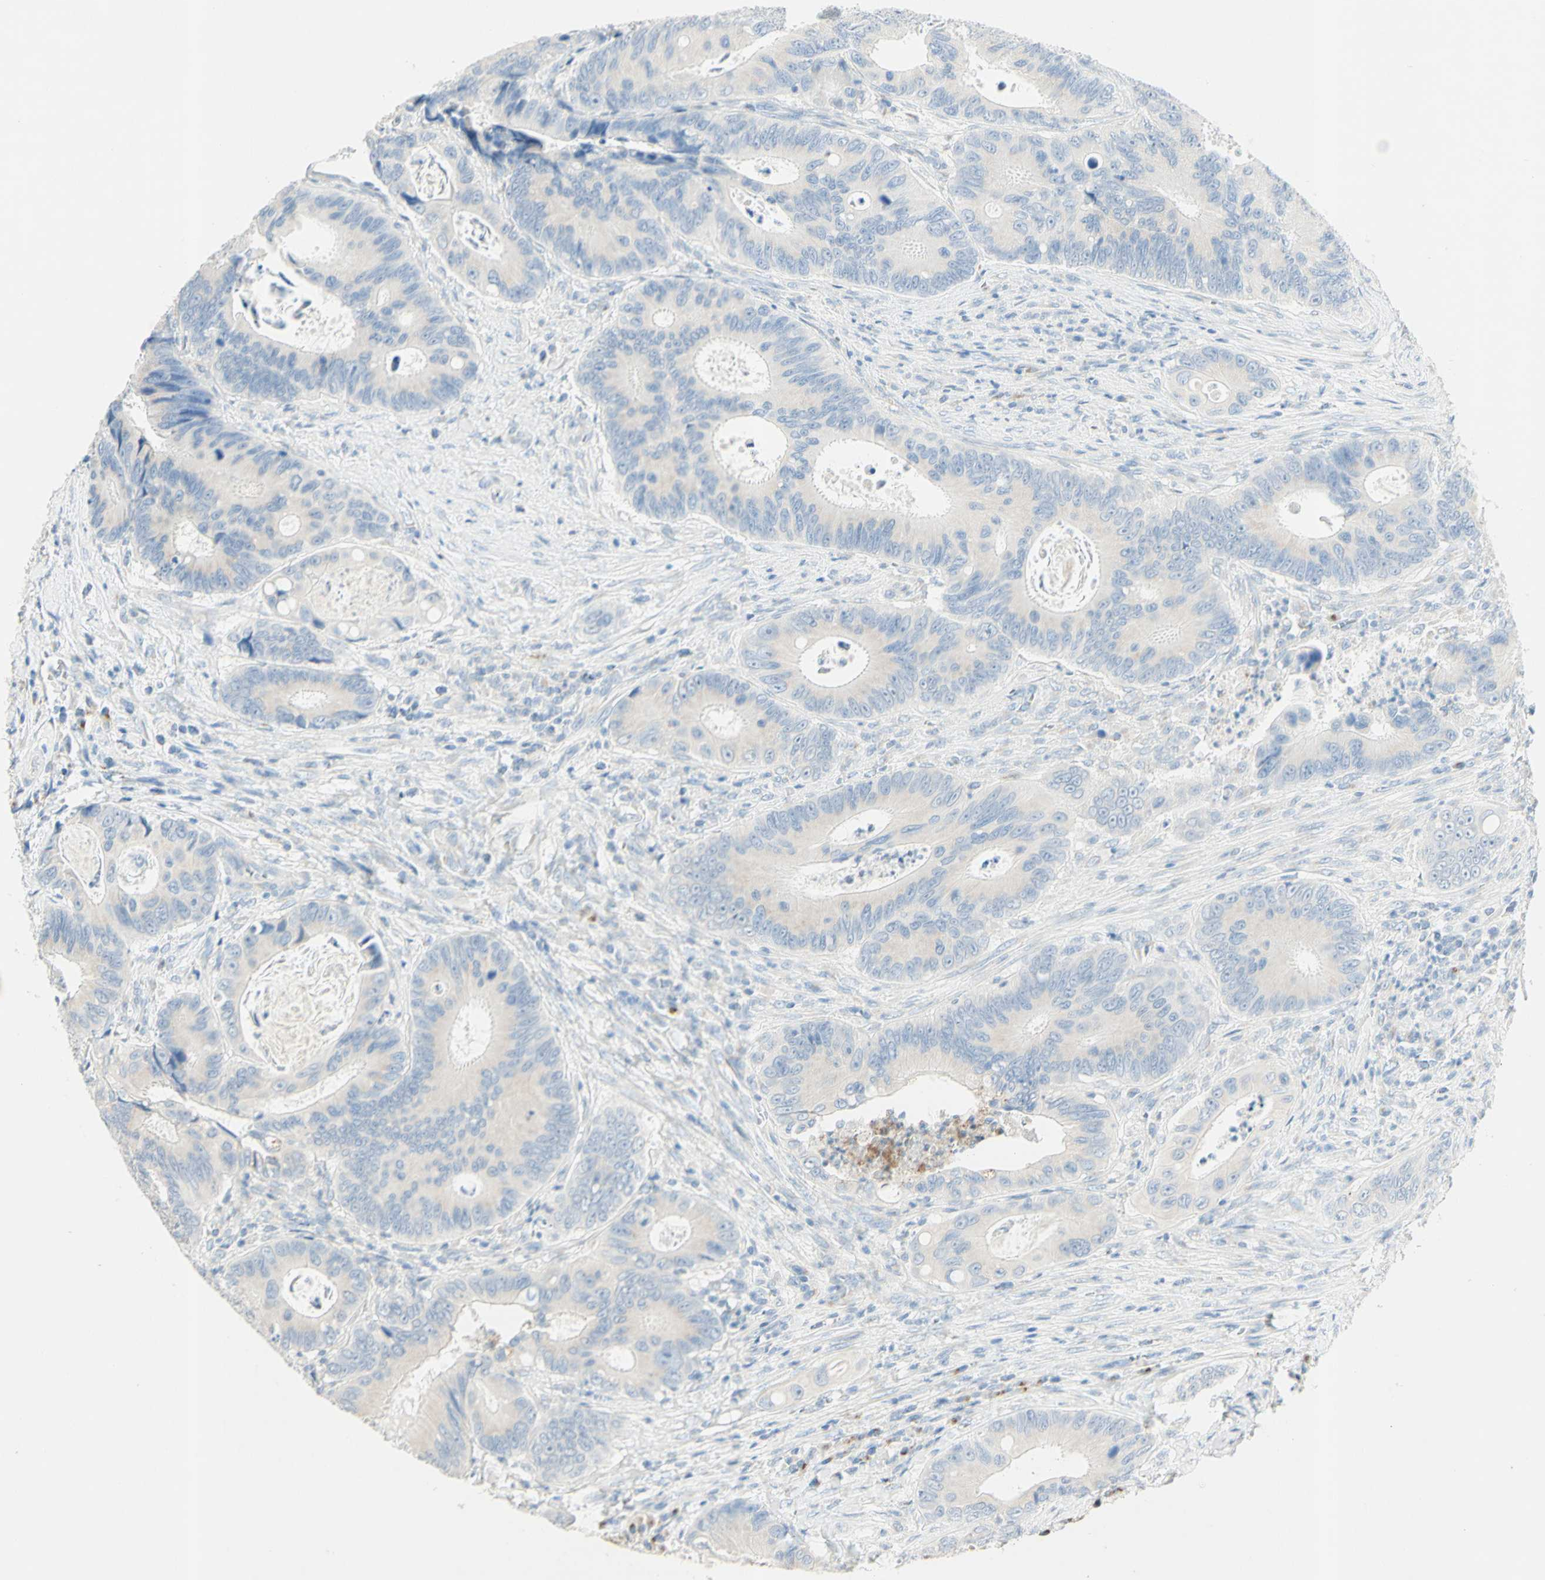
{"staining": {"intensity": "negative", "quantity": "none", "location": "none"}, "tissue": "colorectal cancer", "cell_type": "Tumor cells", "image_type": "cancer", "snomed": [{"axis": "morphology", "description": "Inflammation, NOS"}, {"axis": "morphology", "description": "Adenocarcinoma, NOS"}, {"axis": "topography", "description": "Colon"}], "caption": "This is a photomicrograph of IHC staining of adenocarcinoma (colorectal), which shows no staining in tumor cells.", "gene": "MANEA", "patient": {"sex": "male", "age": 72}}